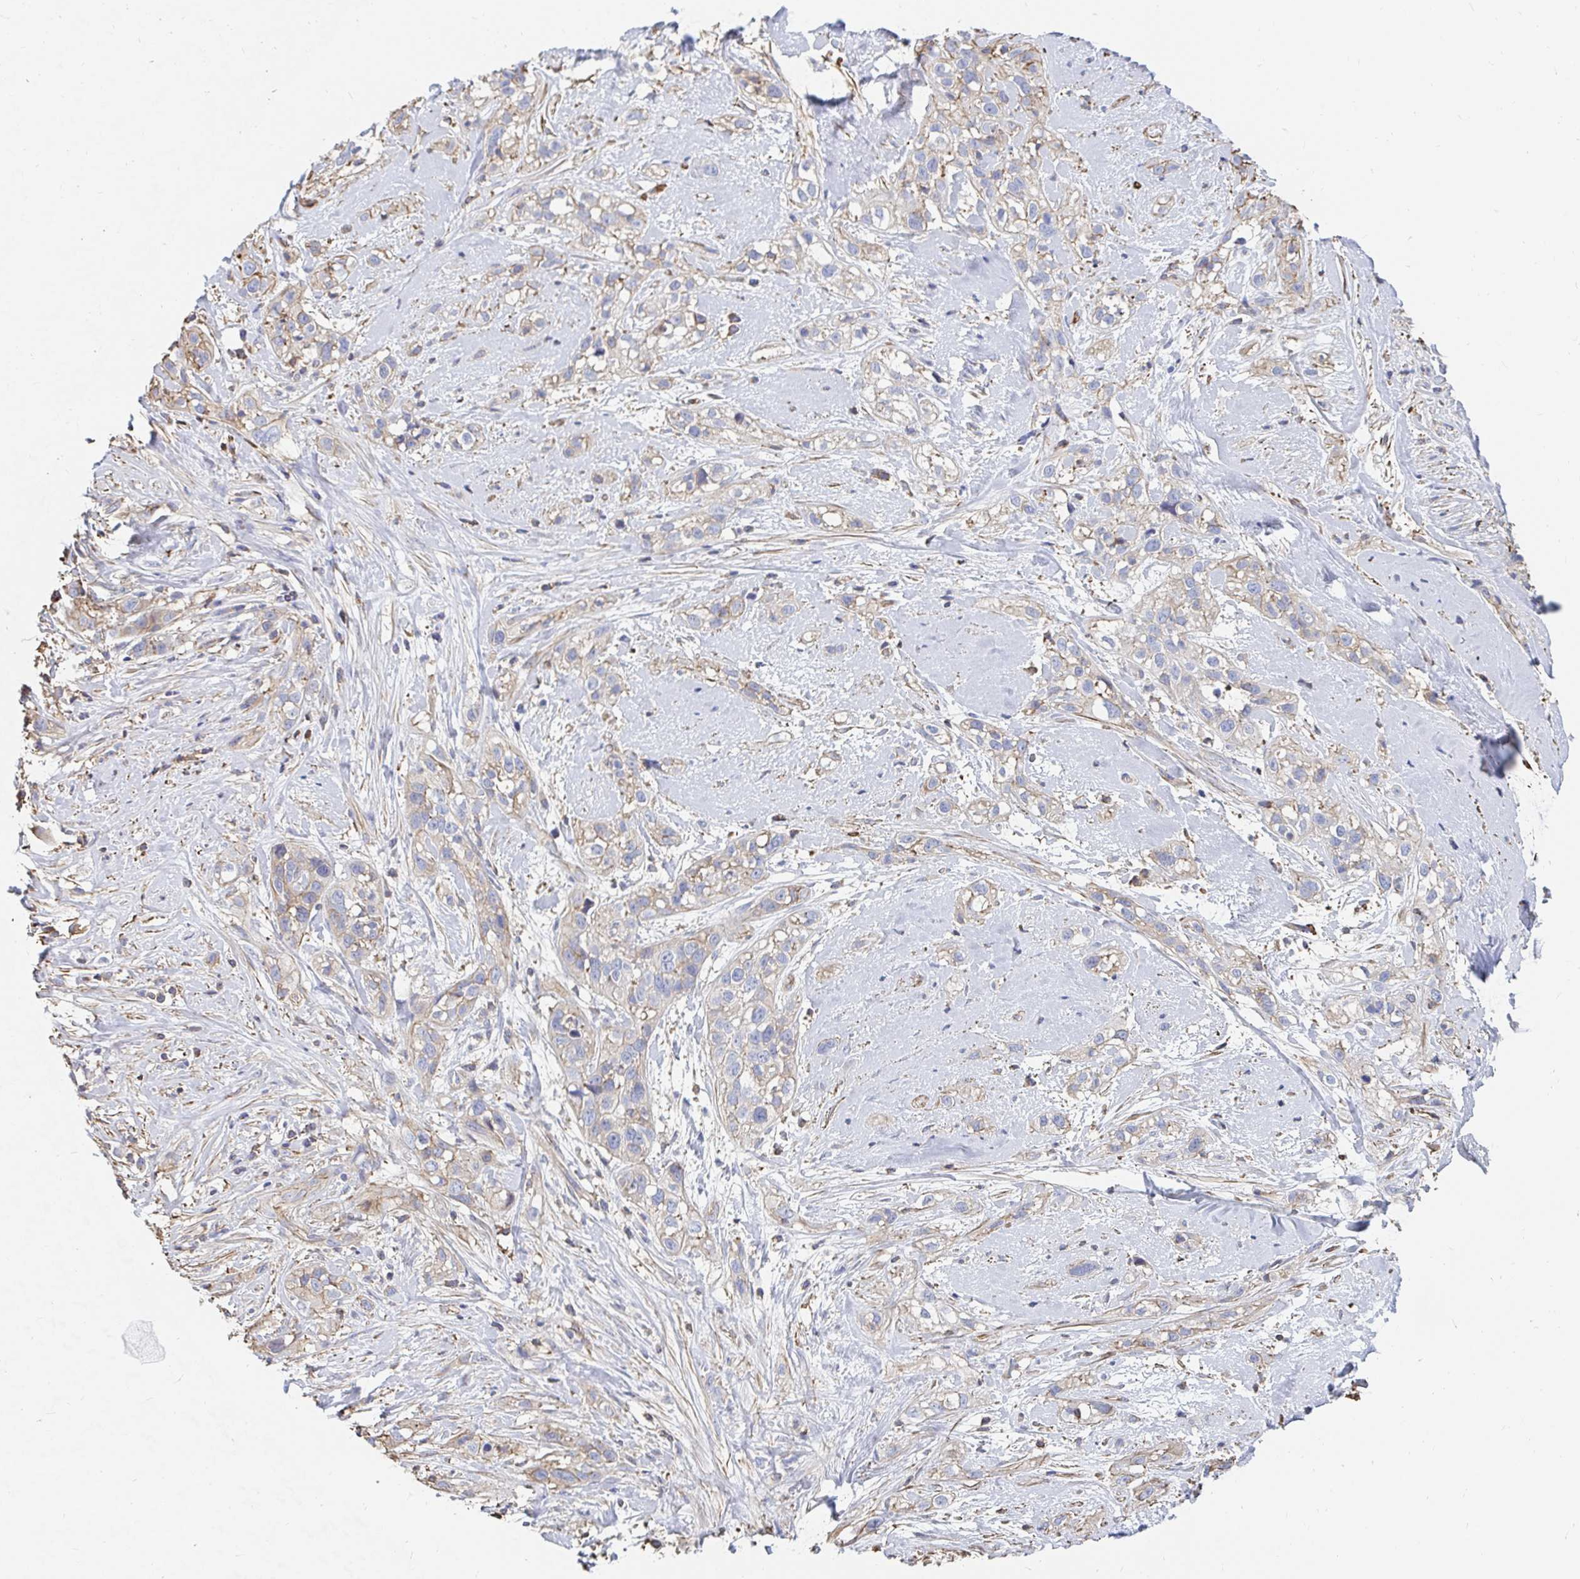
{"staining": {"intensity": "weak", "quantity": "25%-75%", "location": "cytoplasmic/membranous"}, "tissue": "skin cancer", "cell_type": "Tumor cells", "image_type": "cancer", "snomed": [{"axis": "morphology", "description": "Squamous cell carcinoma, NOS"}, {"axis": "topography", "description": "Skin"}], "caption": "Skin cancer stained with IHC displays weak cytoplasmic/membranous positivity in approximately 25%-75% of tumor cells.", "gene": "PTPN14", "patient": {"sex": "male", "age": 82}}